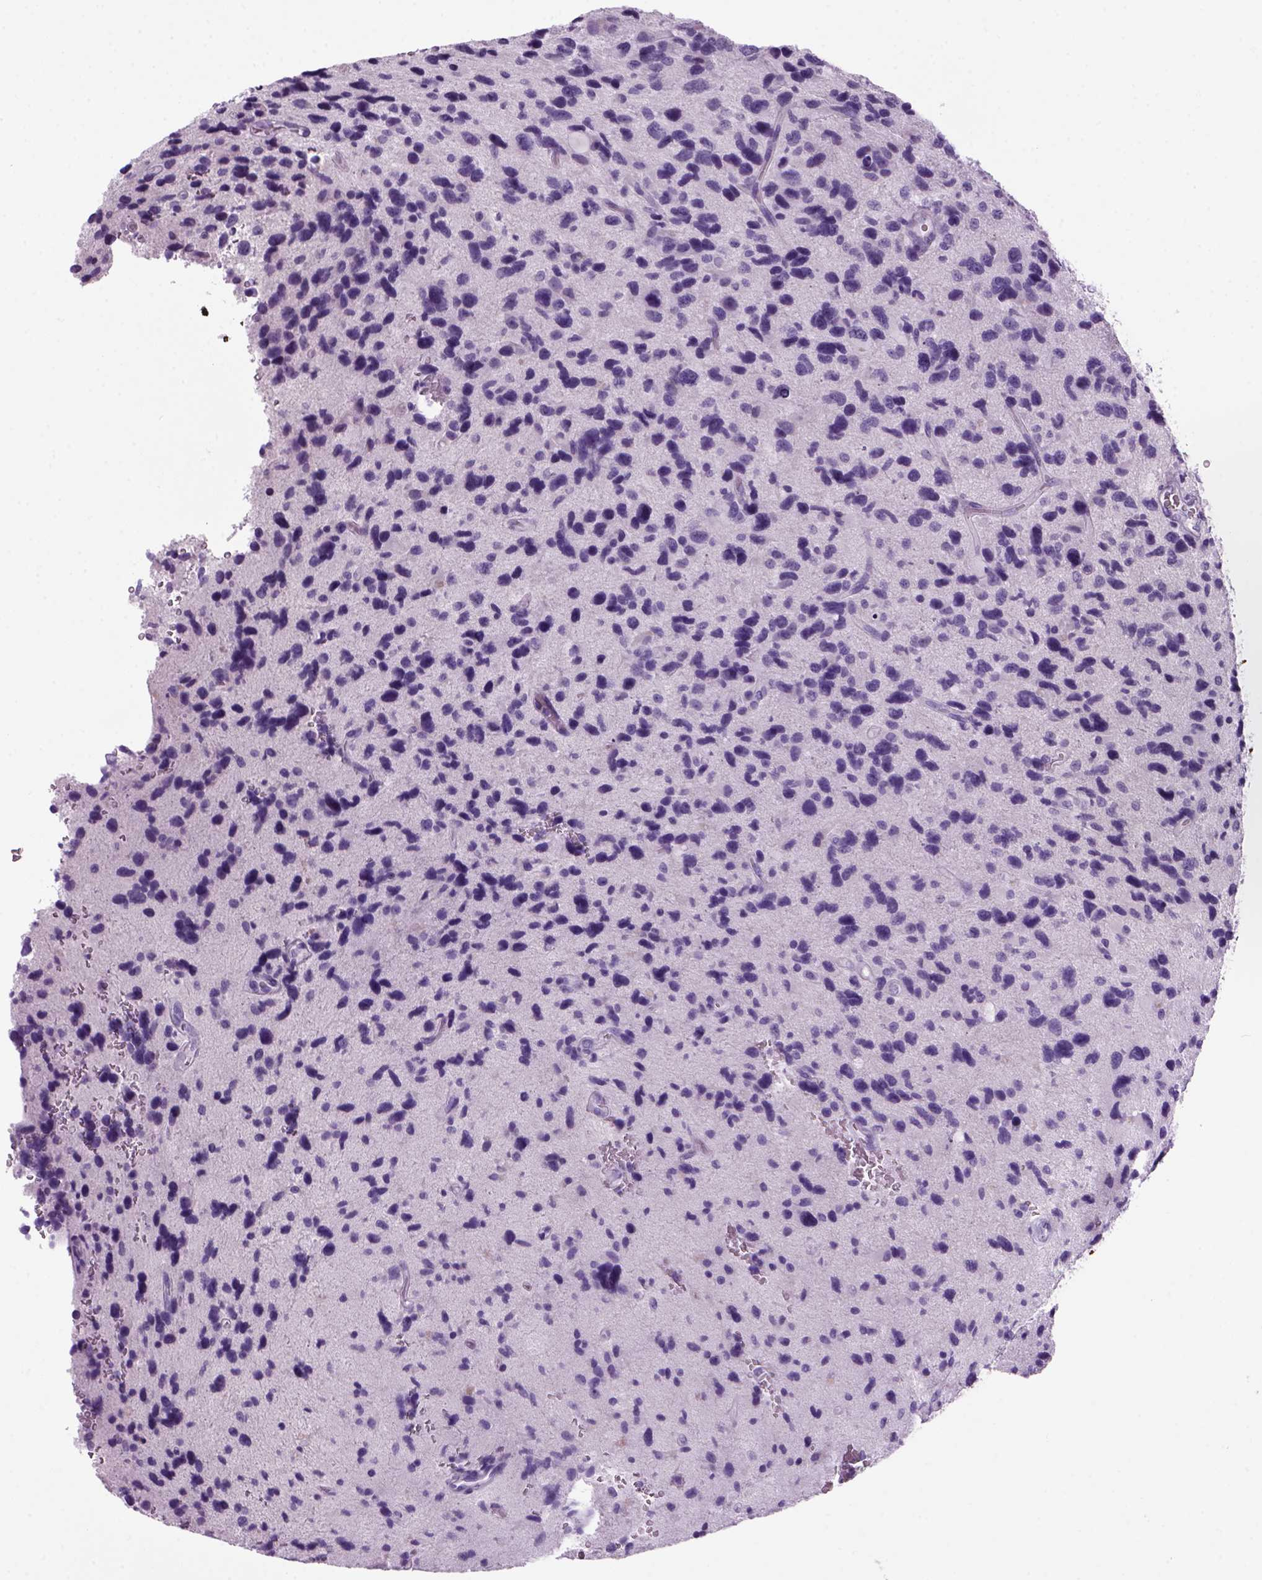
{"staining": {"intensity": "negative", "quantity": "none", "location": "none"}, "tissue": "glioma", "cell_type": "Tumor cells", "image_type": "cancer", "snomed": [{"axis": "morphology", "description": "Glioma, malignant, NOS"}, {"axis": "morphology", "description": "Glioma, malignant, High grade"}, {"axis": "topography", "description": "Brain"}], "caption": "Tumor cells show no significant positivity in glioma.", "gene": "MZB1", "patient": {"sex": "female", "age": 71}}